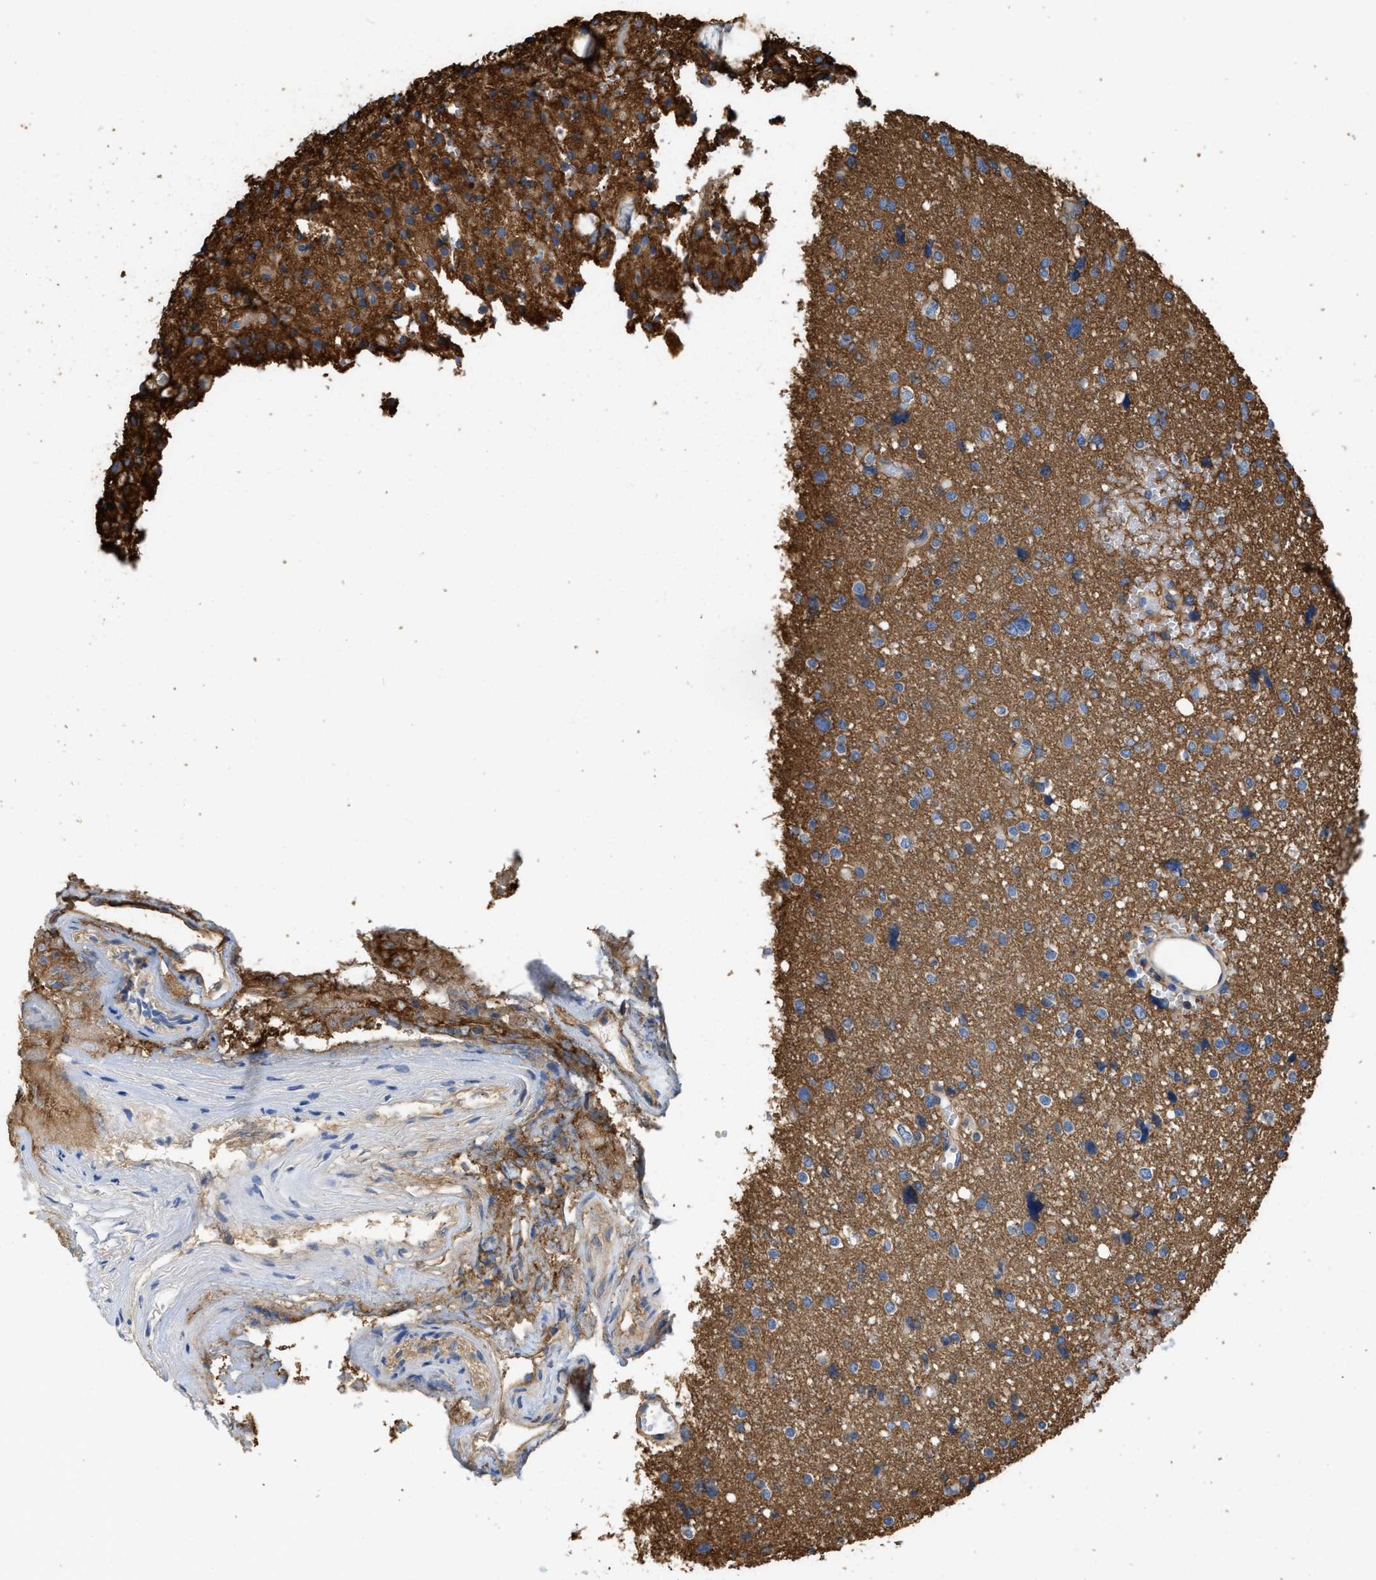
{"staining": {"intensity": "moderate", "quantity": "25%-75%", "location": "cytoplasmic/membranous"}, "tissue": "glioma", "cell_type": "Tumor cells", "image_type": "cancer", "snomed": [{"axis": "morphology", "description": "Glioma, malignant, High grade"}, {"axis": "topography", "description": "Brain"}], "caption": "Human glioma stained with a protein marker demonstrates moderate staining in tumor cells.", "gene": "GNB4", "patient": {"sex": "female", "age": 59}}